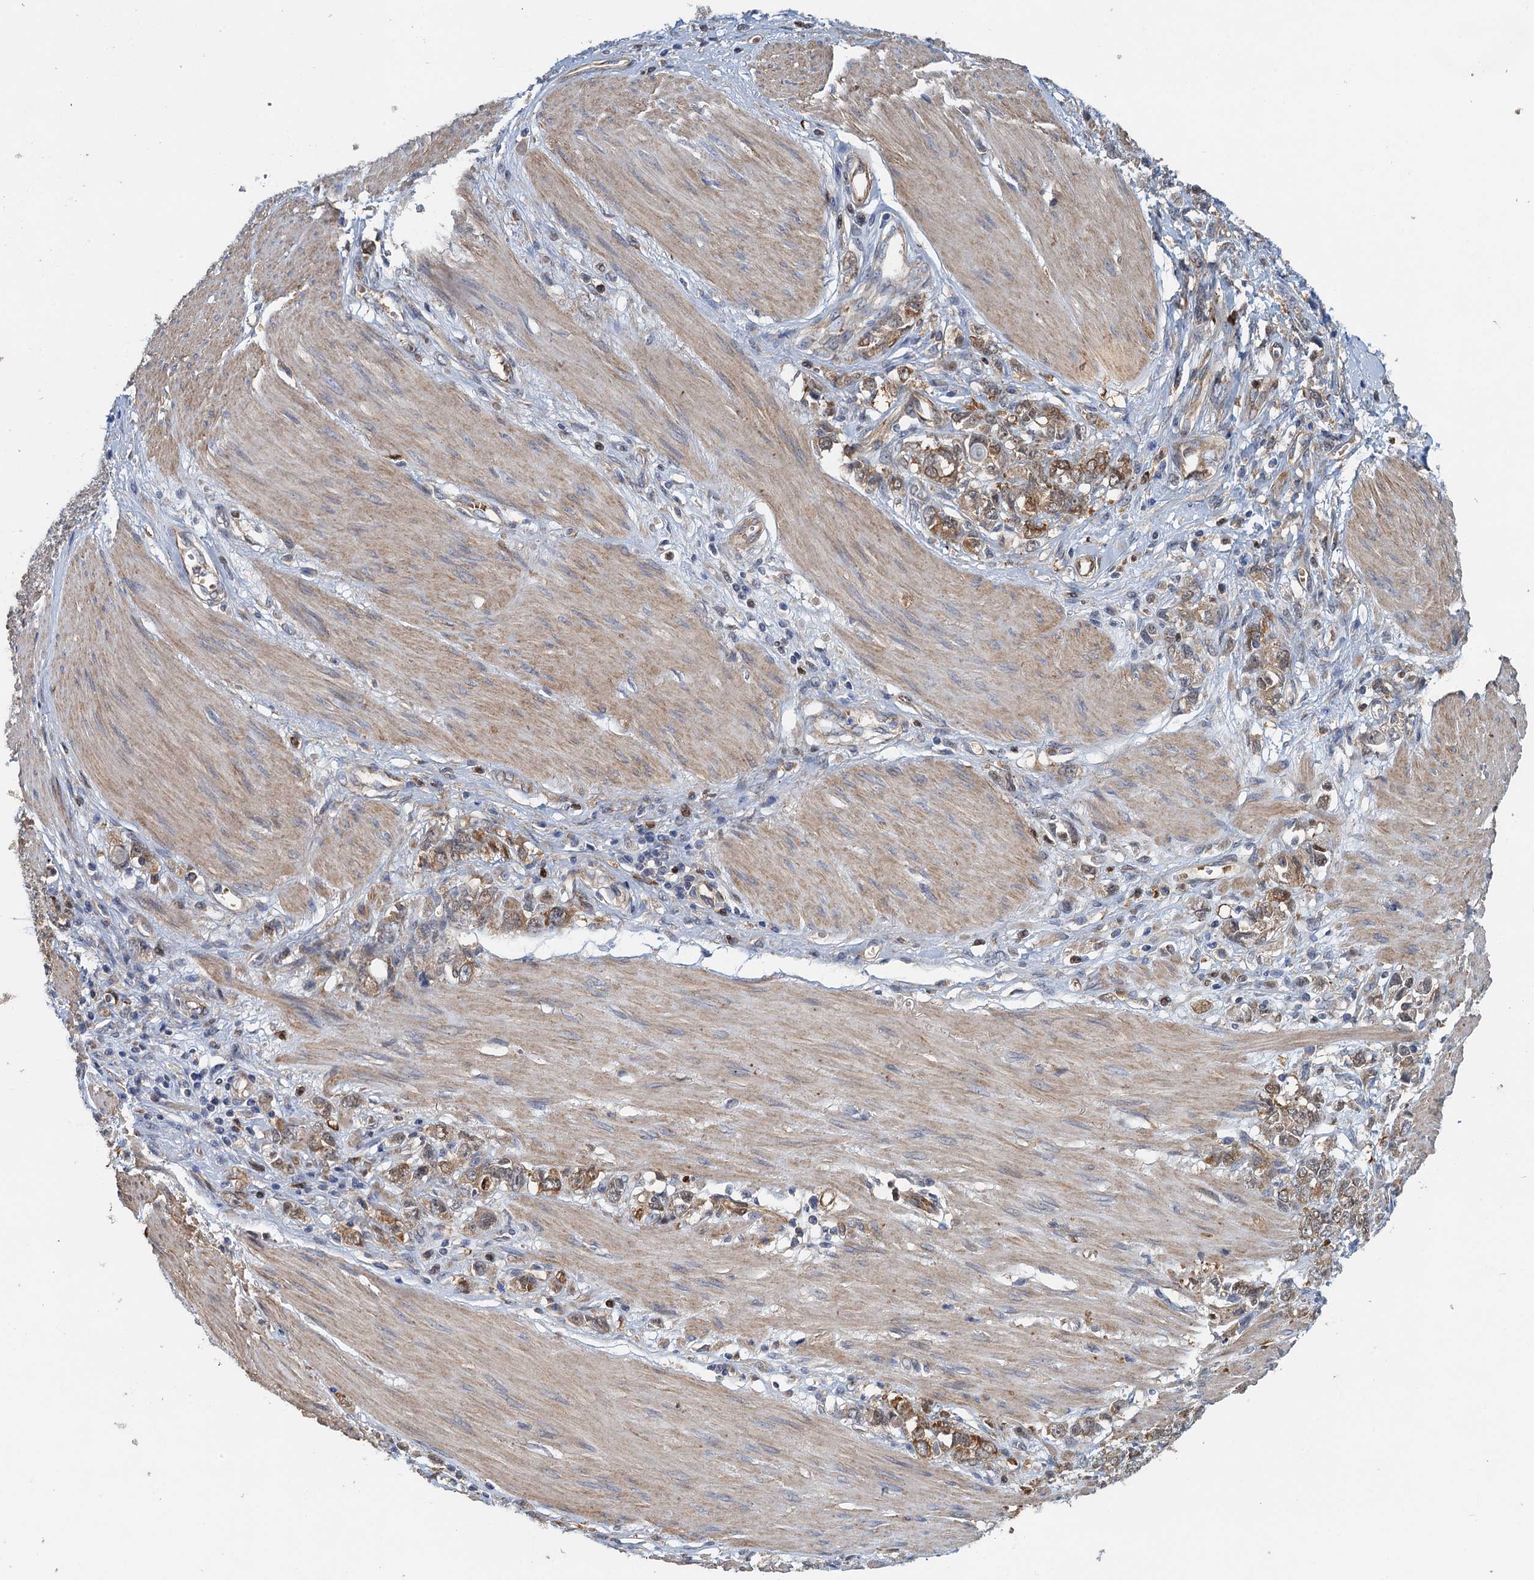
{"staining": {"intensity": "moderate", "quantity": ">75%", "location": "cytoplasmic/membranous"}, "tissue": "stomach cancer", "cell_type": "Tumor cells", "image_type": "cancer", "snomed": [{"axis": "morphology", "description": "Adenocarcinoma, NOS"}, {"axis": "topography", "description": "Stomach"}], "caption": "Stomach cancer stained with DAB immunohistochemistry displays medium levels of moderate cytoplasmic/membranous expression in approximately >75% of tumor cells. The staining was performed using DAB (3,3'-diaminobenzidine) to visualize the protein expression in brown, while the nuclei were stained in blue with hematoxylin (Magnification: 20x).", "gene": "RSAD2", "patient": {"sex": "female", "age": 76}}